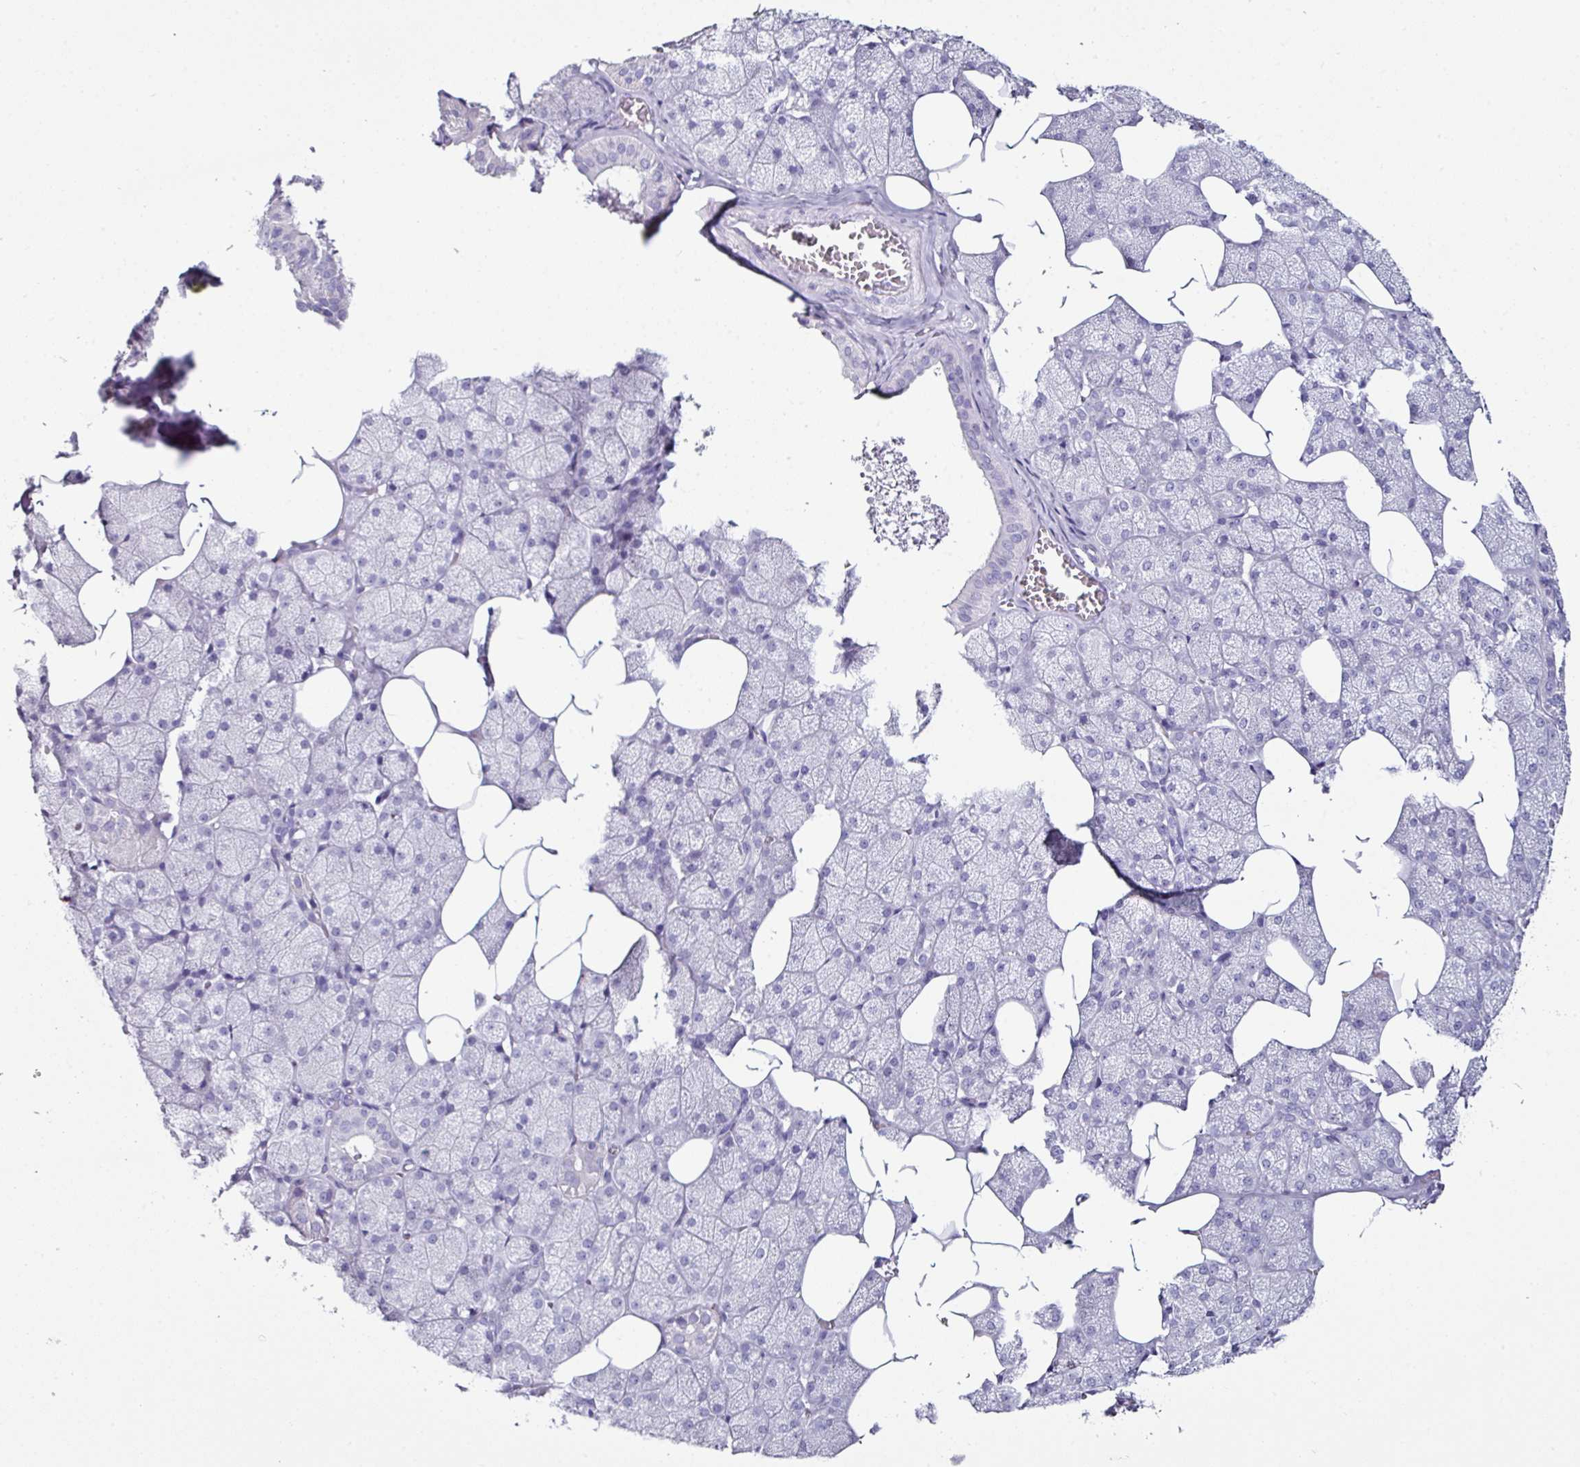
{"staining": {"intensity": "negative", "quantity": "none", "location": "none"}, "tissue": "salivary gland", "cell_type": "Glandular cells", "image_type": "normal", "snomed": [{"axis": "morphology", "description": "Normal tissue, NOS"}, {"axis": "topography", "description": "Salivary gland"}, {"axis": "topography", "description": "Peripheral nerve tissue"}], "caption": "High power microscopy micrograph of an immunohistochemistry micrograph of normal salivary gland, revealing no significant expression in glandular cells. The staining is performed using DAB (3,3'-diaminobenzidine) brown chromogen with nuclei counter-stained in using hematoxylin.", "gene": "GLP2R", "patient": {"sex": "male", "age": 38}}